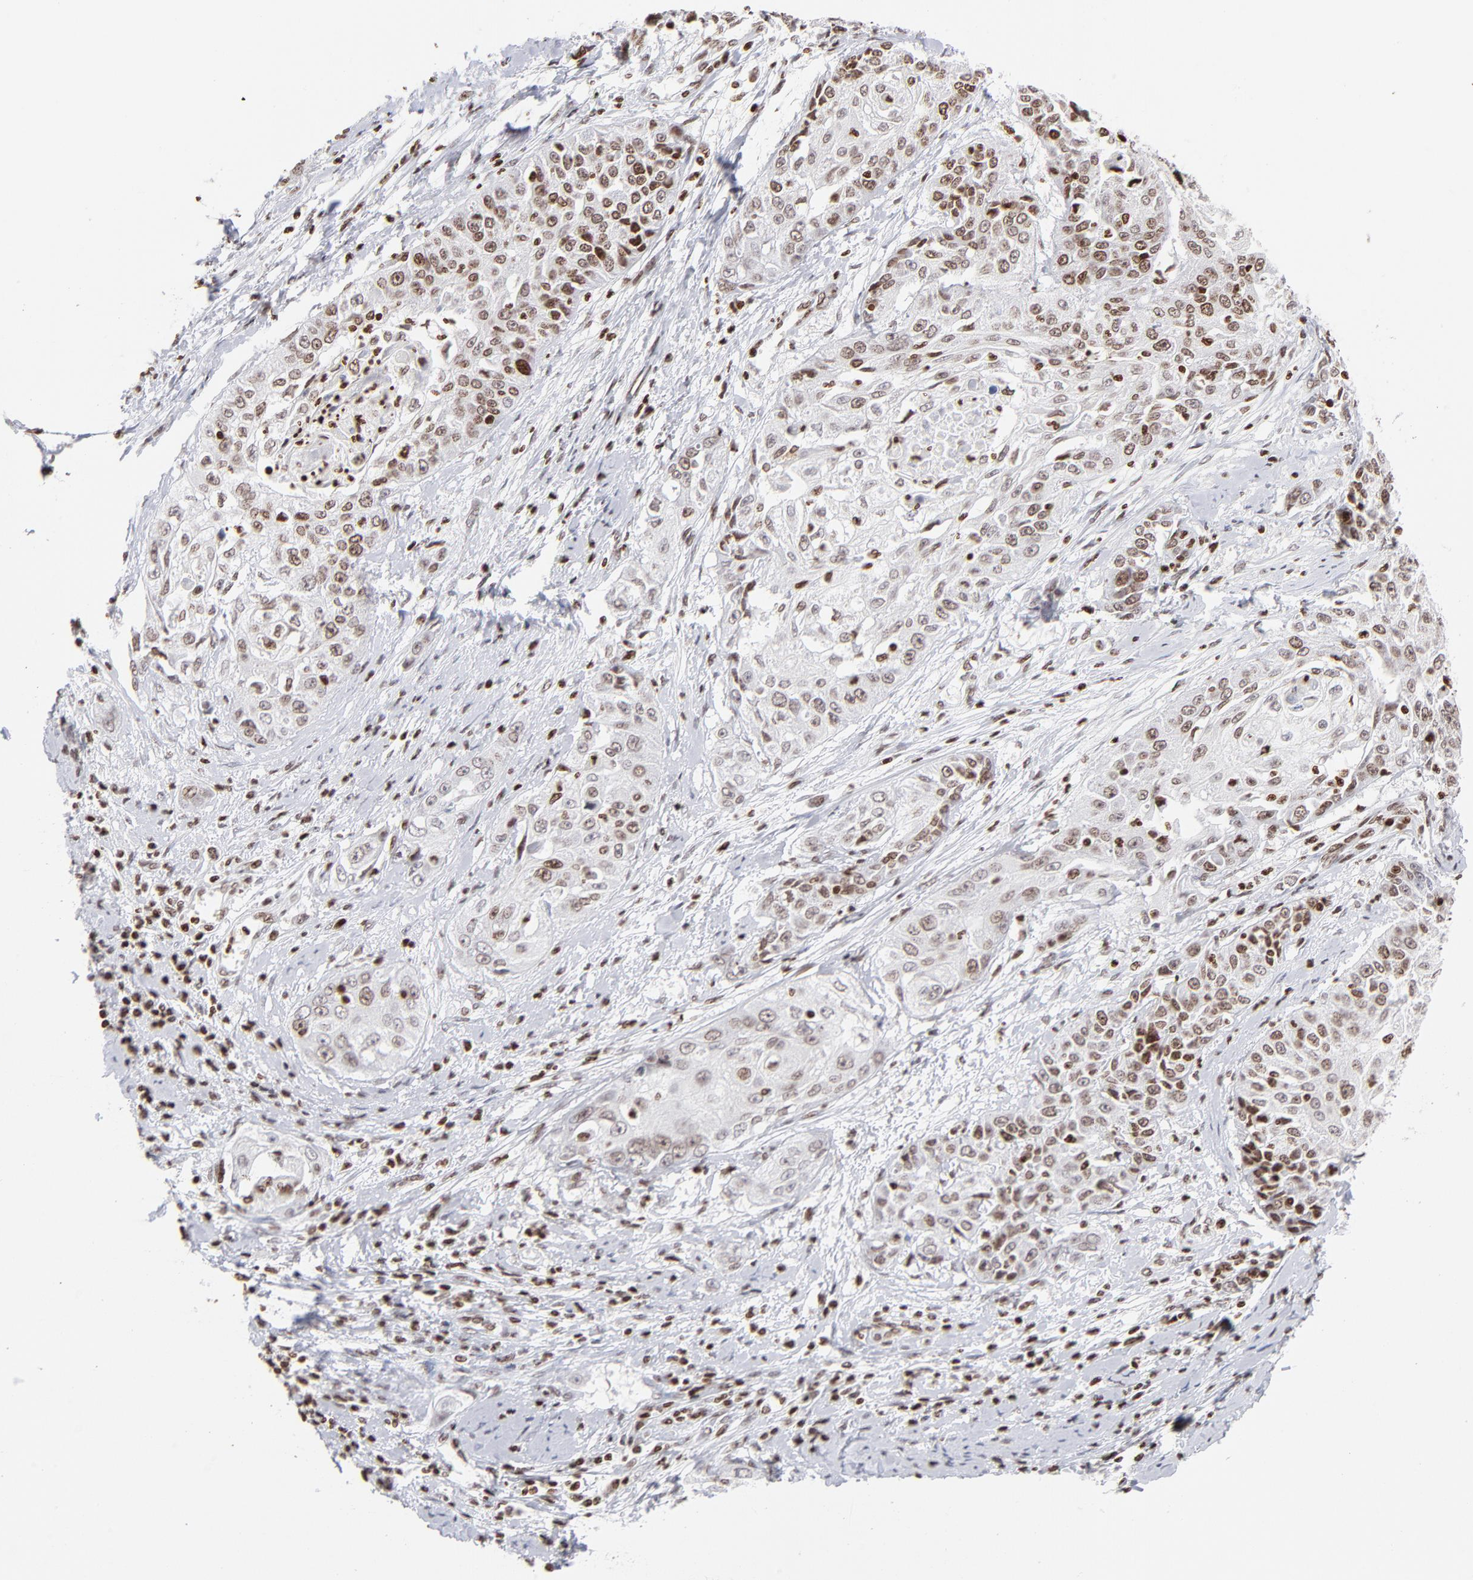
{"staining": {"intensity": "moderate", "quantity": "25%-75%", "location": "nuclear"}, "tissue": "cervical cancer", "cell_type": "Tumor cells", "image_type": "cancer", "snomed": [{"axis": "morphology", "description": "Squamous cell carcinoma, NOS"}, {"axis": "topography", "description": "Cervix"}], "caption": "Immunohistochemical staining of human squamous cell carcinoma (cervical) displays medium levels of moderate nuclear protein staining in about 25%-75% of tumor cells.", "gene": "RTL4", "patient": {"sex": "female", "age": 64}}